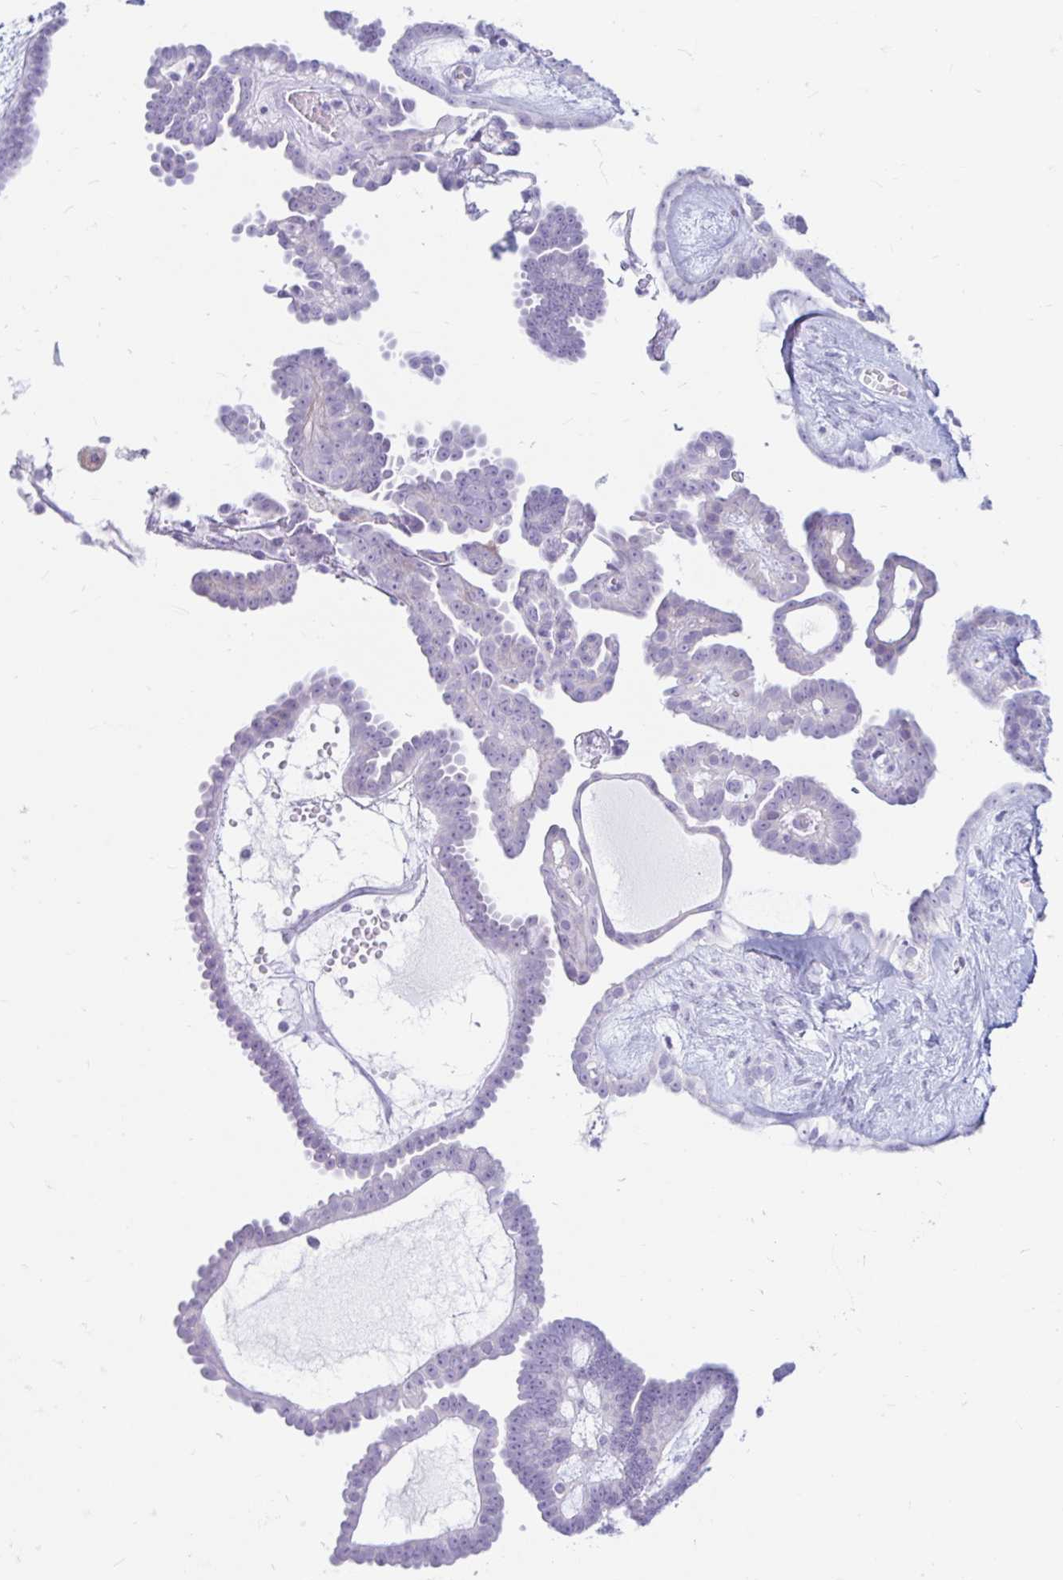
{"staining": {"intensity": "negative", "quantity": "none", "location": "none"}, "tissue": "ovarian cancer", "cell_type": "Tumor cells", "image_type": "cancer", "snomed": [{"axis": "morphology", "description": "Cystadenocarcinoma, serous, NOS"}, {"axis": "topography", "description": "Ovary"}], "caption": "Tumor cells show no significant staining in ovarian cancer.", "gene": "ERICH6", "patient": {"sex": "female", "age": 71}}